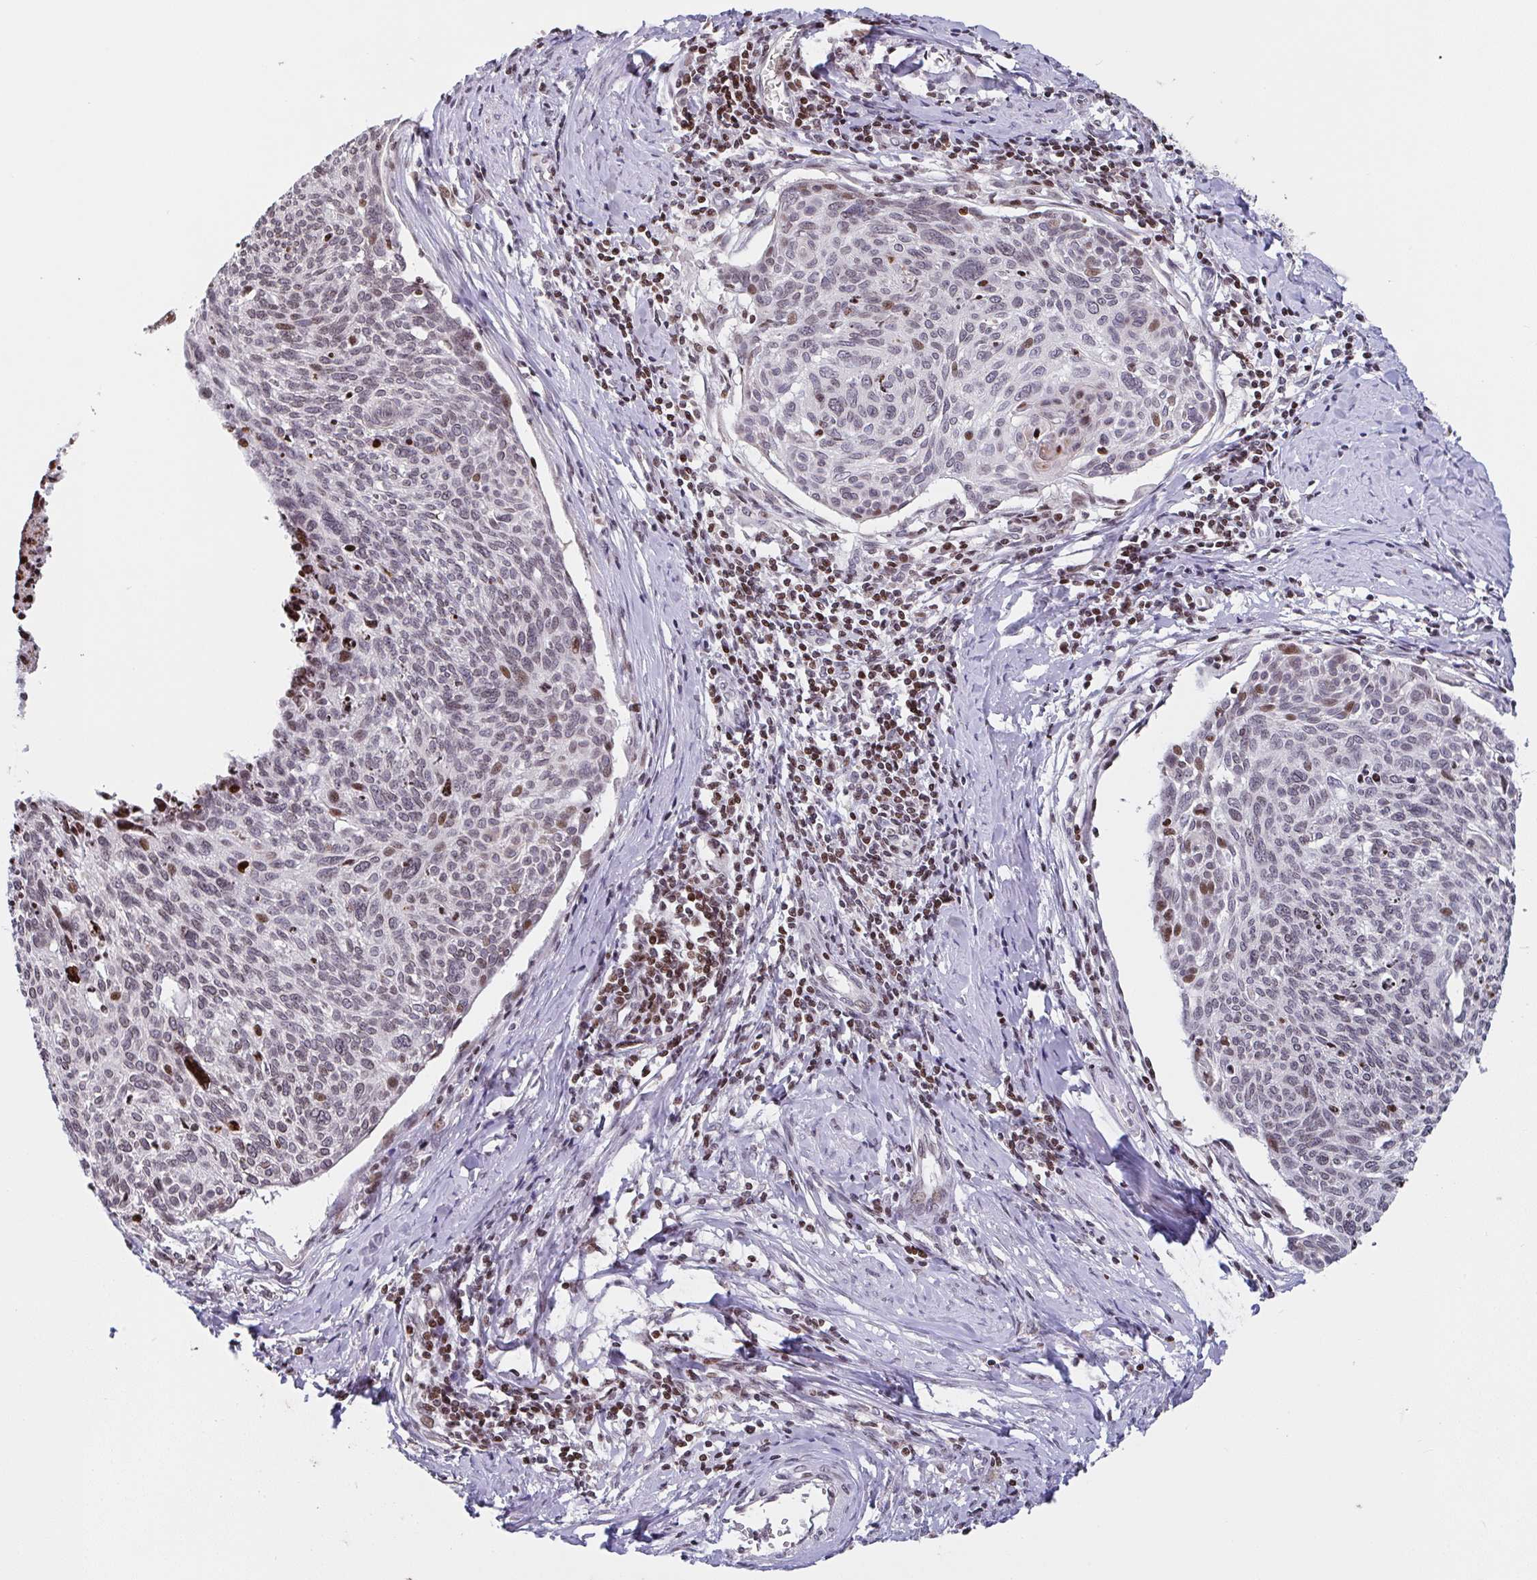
{"staining": {"intensity": "weak", "quantity": "<25%", "location": "nuclear"}, "tissue": "cervical cancer", "cell_type": "Tumor cells", "image_type": "cancer", "snomed": [{"axis": "morphology", "description": "Squamous cell carcinoma, NOS"}, {"axis": "topography", "description": "Cervix"}], "caption": "IHC image of neoplastic tissue: human squamous cell carcinoma (cervical) stained with DAB (3,3'-diaminobenzidine) displays no significant protein positivity in tumor cells.", "gene": "PCDHB8", "patient": {"sex": "female", "age": 49}}